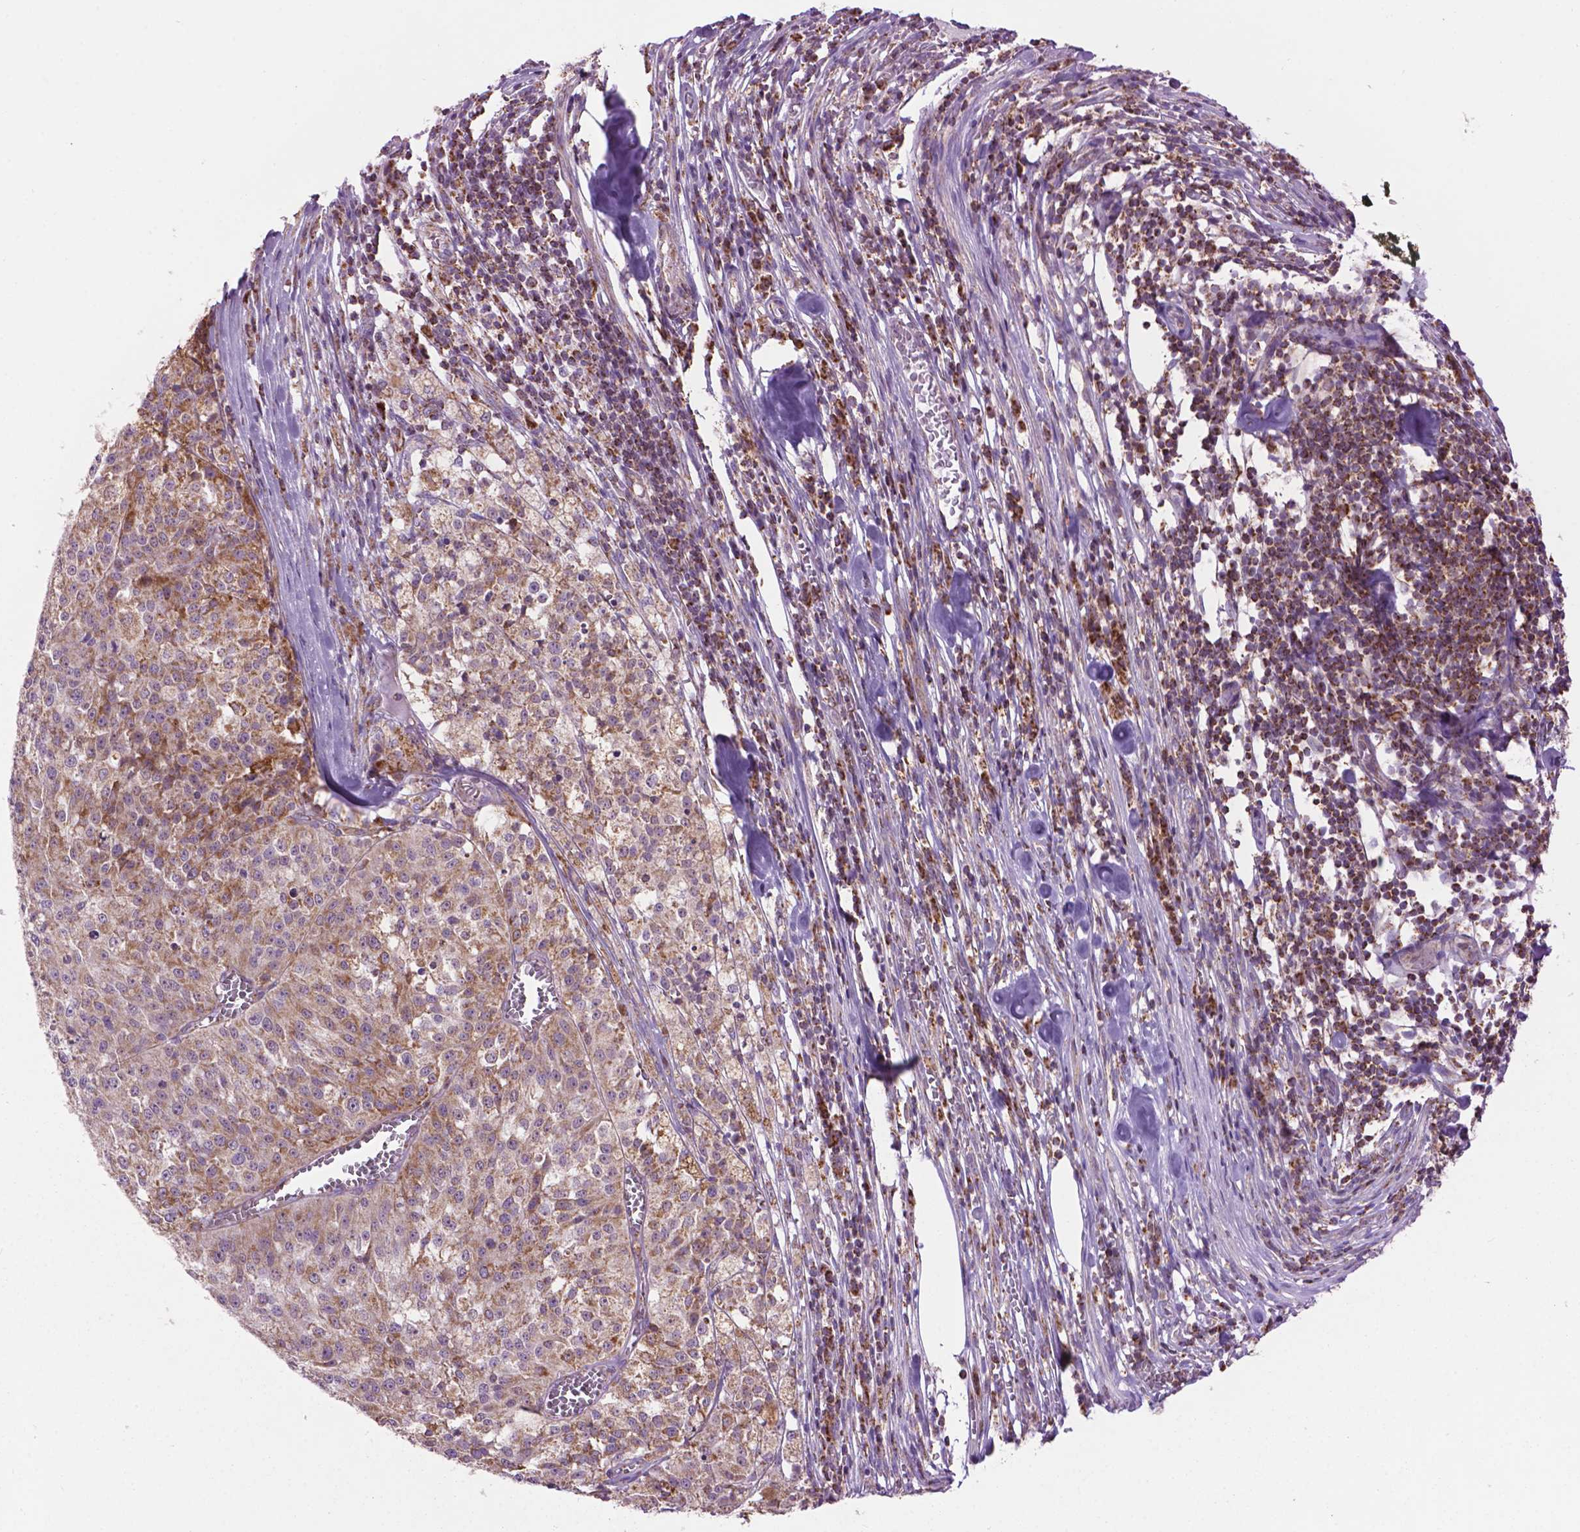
{"staining": {"intensity": "moderate", "quantity": "25%-75%", "location": "cytoplasmic/membranous"}, "tissue": "melanoma", "cell_type": "Tumor cells", "image_type": "cancer", "snomed": [{"axis": "morphology", "description": "Malignant melanoma, Metastatic site"}, {"axis": "topography", "description": "Lymph node"}], "caption": "Malignant melanoma (metastatic site) was stained to show a protein in brown. There is medium levels of moderate cytoplasmic/membranous staining in approximately 25%-75% of tumor cells.", "gene": "PYCR3", "patient": {"sex": "female", "age": 64}}